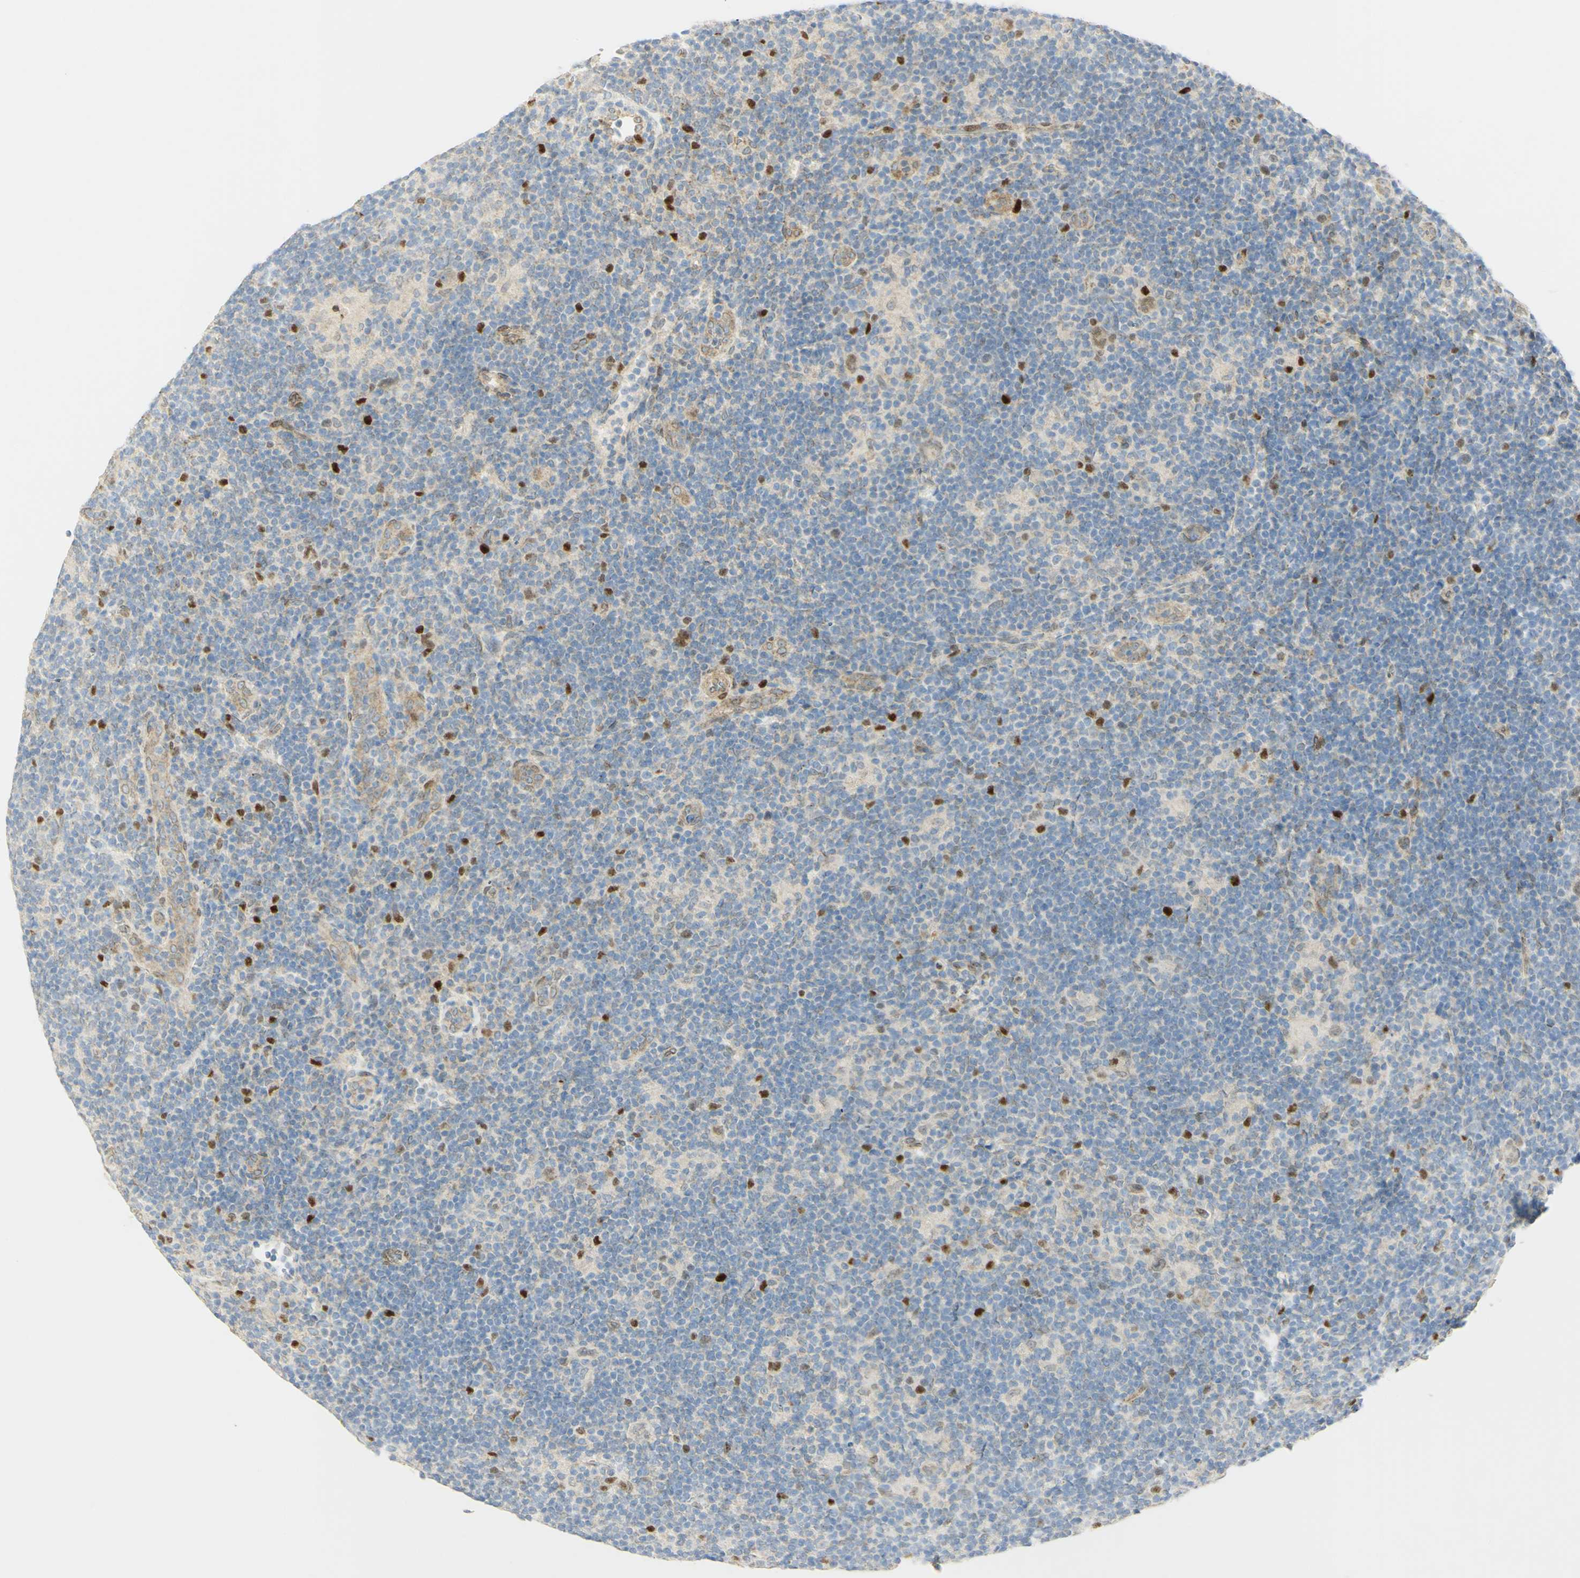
{"staining": {"intensity": "negative", "quantity": "none", "location": "none"}, "tissue": "lymphoma", "cell_type": "Tumor cells", "image_type": "cancer", "snomed": [{"axis": "morphology", "description": "Hodgkin's disease, NOS"}, {"axis": "topography", "description": "Lymph node"}], "caption": "An image of human lymphoma is negative for staining in tumor cells.", "gene": "E2F1", "patient": {"sex": "female", "age": 57}}